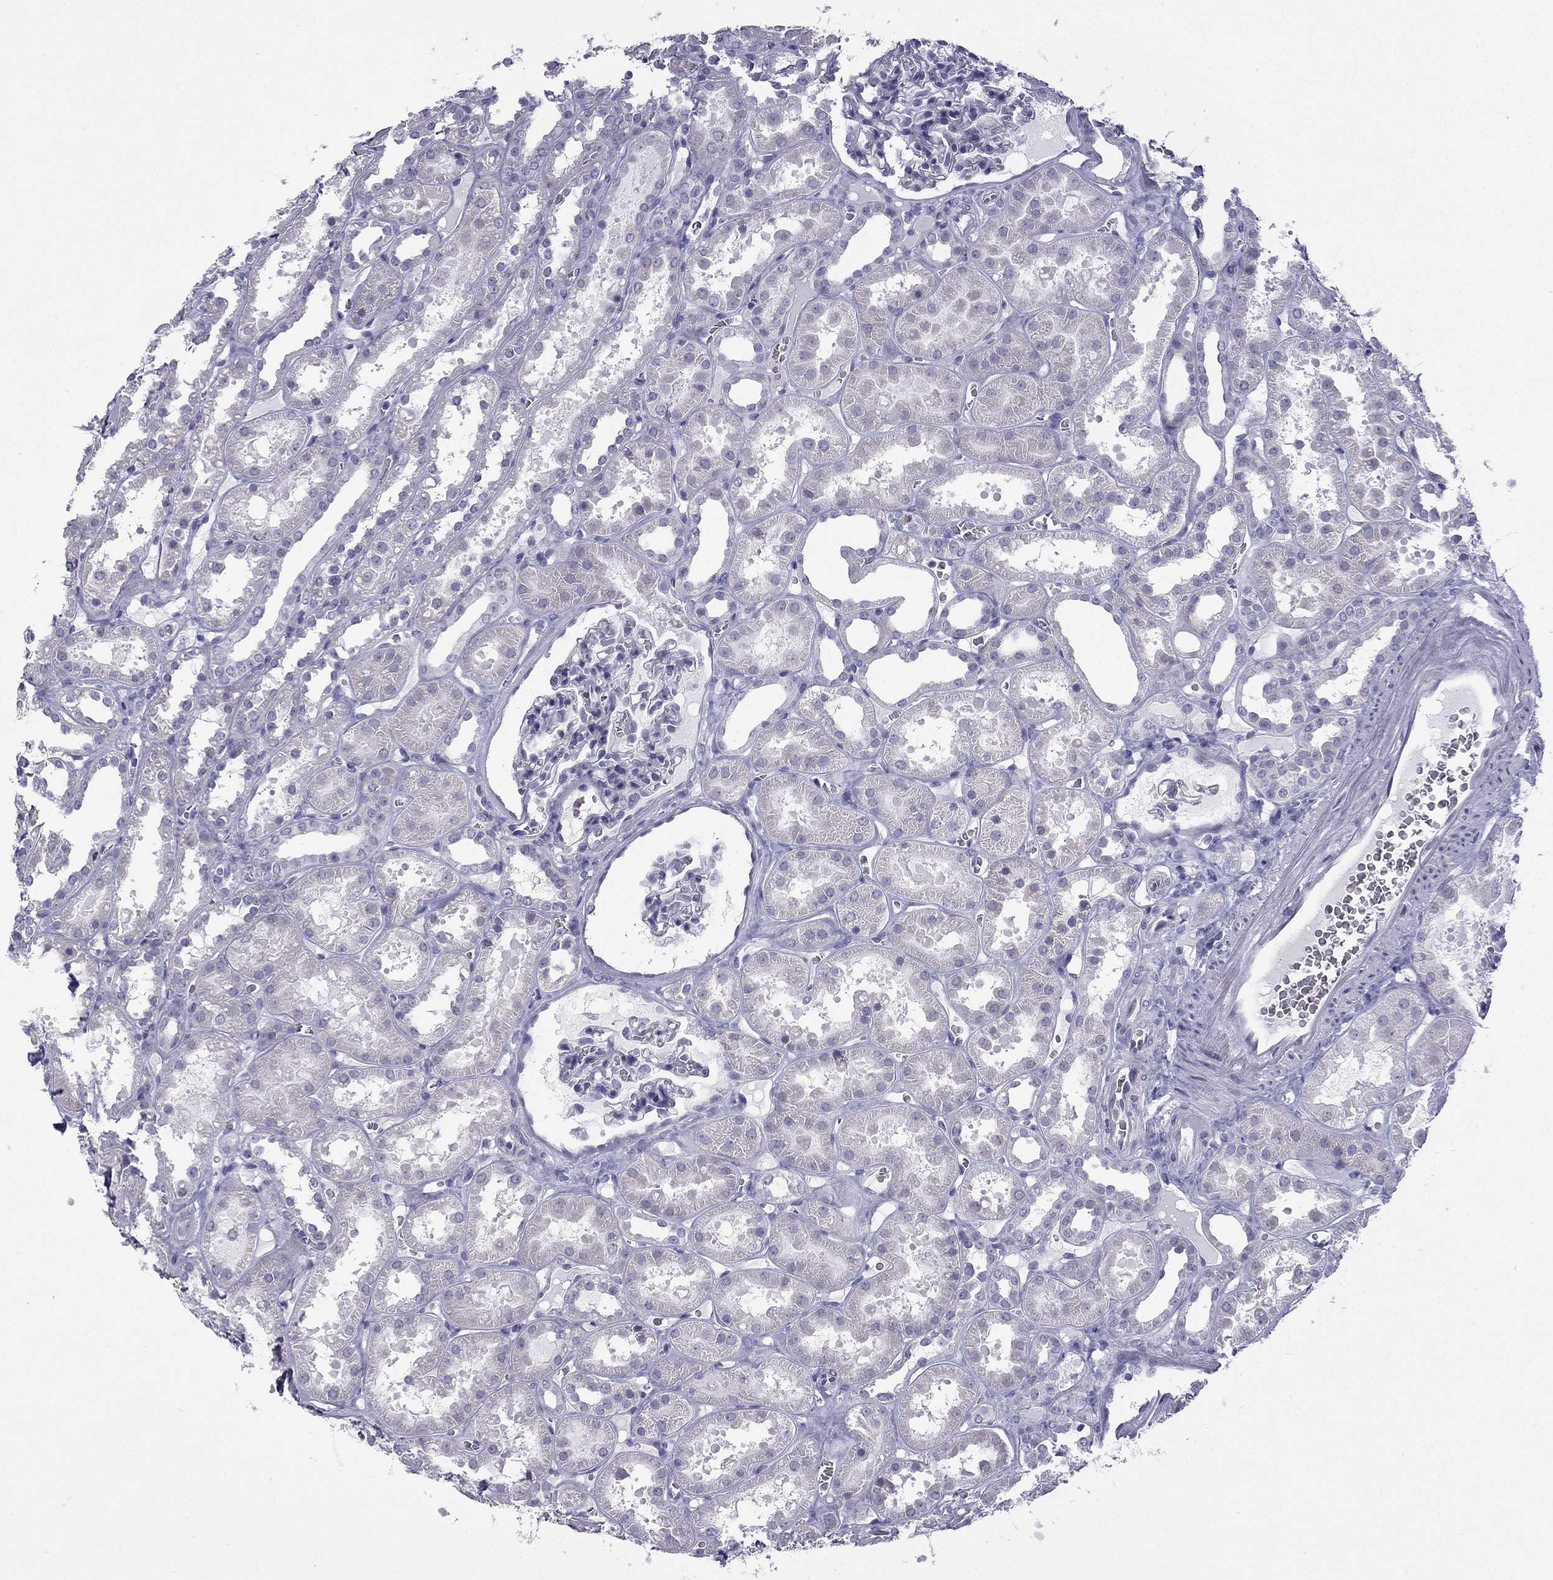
{"staining": {"intensity": "negative", "quantity": "none", "location": "none"}, "tissue": "kidney", "cell_type": "Cells in glomeruli", "image_type": "normal", "snomed": [{"axis": "morphology", "description": "Normal tissue, NOS"}, {"axis": "topography", "description": "Kidney"}], "caption": "Immunohistochemistry image of unremarkable kidney: kidney stained with DAB reveals no significant protein staining in cells in glomeruli. (IHC, brightfield microscopy, high magnification).", "gene": "CFAP53", "patient": {"sex": "female", "age": 41}}